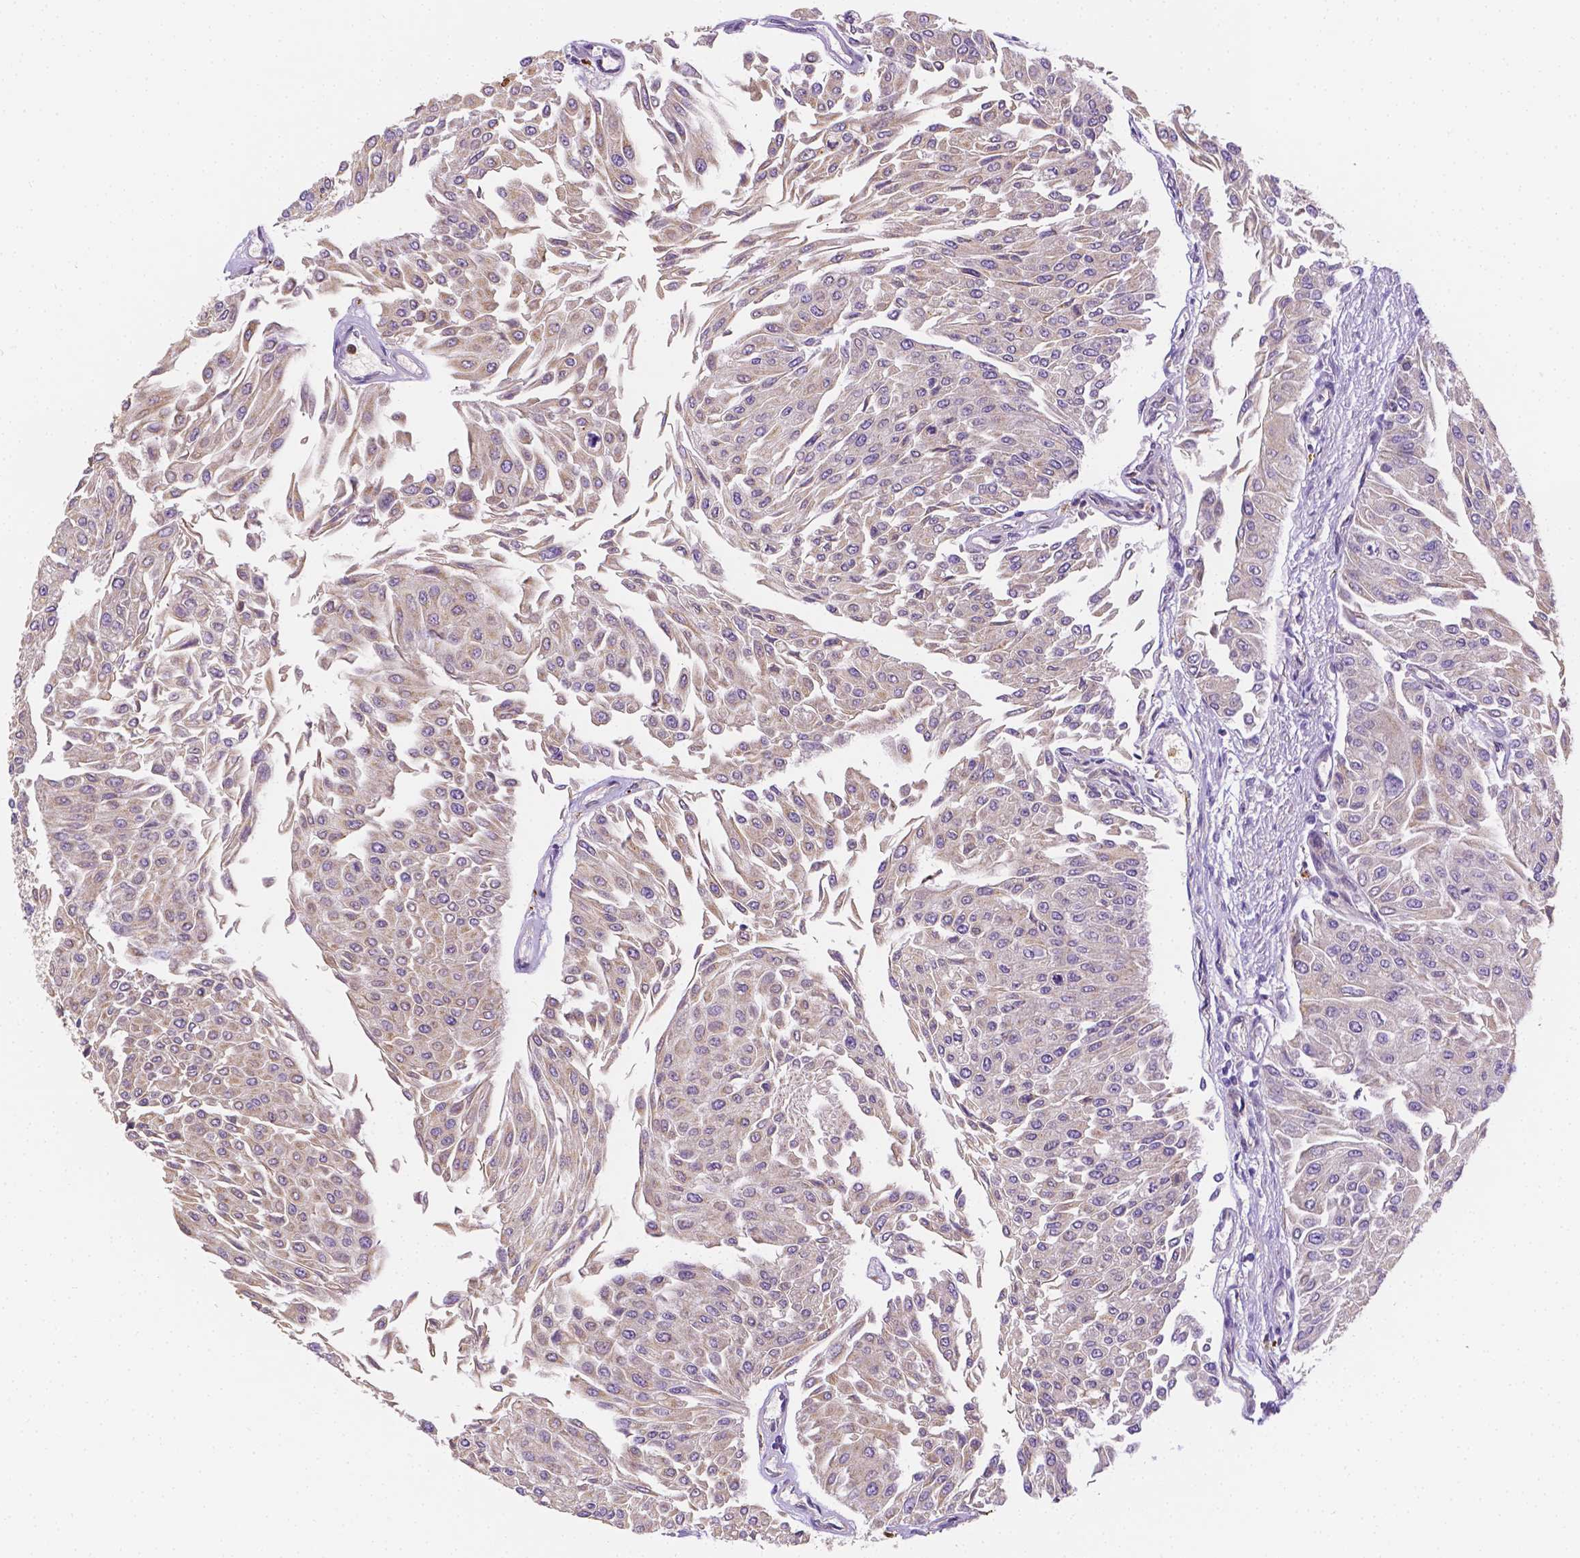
{"staining": {"intensity": "negative", "quantity": "none", "location": "none"}, "tissue": "urothelial cancer", "cell_type": "Tumor cells", "image_type": "cancer", "snomed": [{"axis": "morphology", "description": "Urothelial carcinoma, NOS"}, {"axis": "topography", "description": "Urinary bladder"}], "caption": "The IHC photomicrograph has no significant staining in tumor cells of transitional cell carcinoma tissue.", "gene": "ZNRD2", "patient": {"sex": "male", "age": 67}}